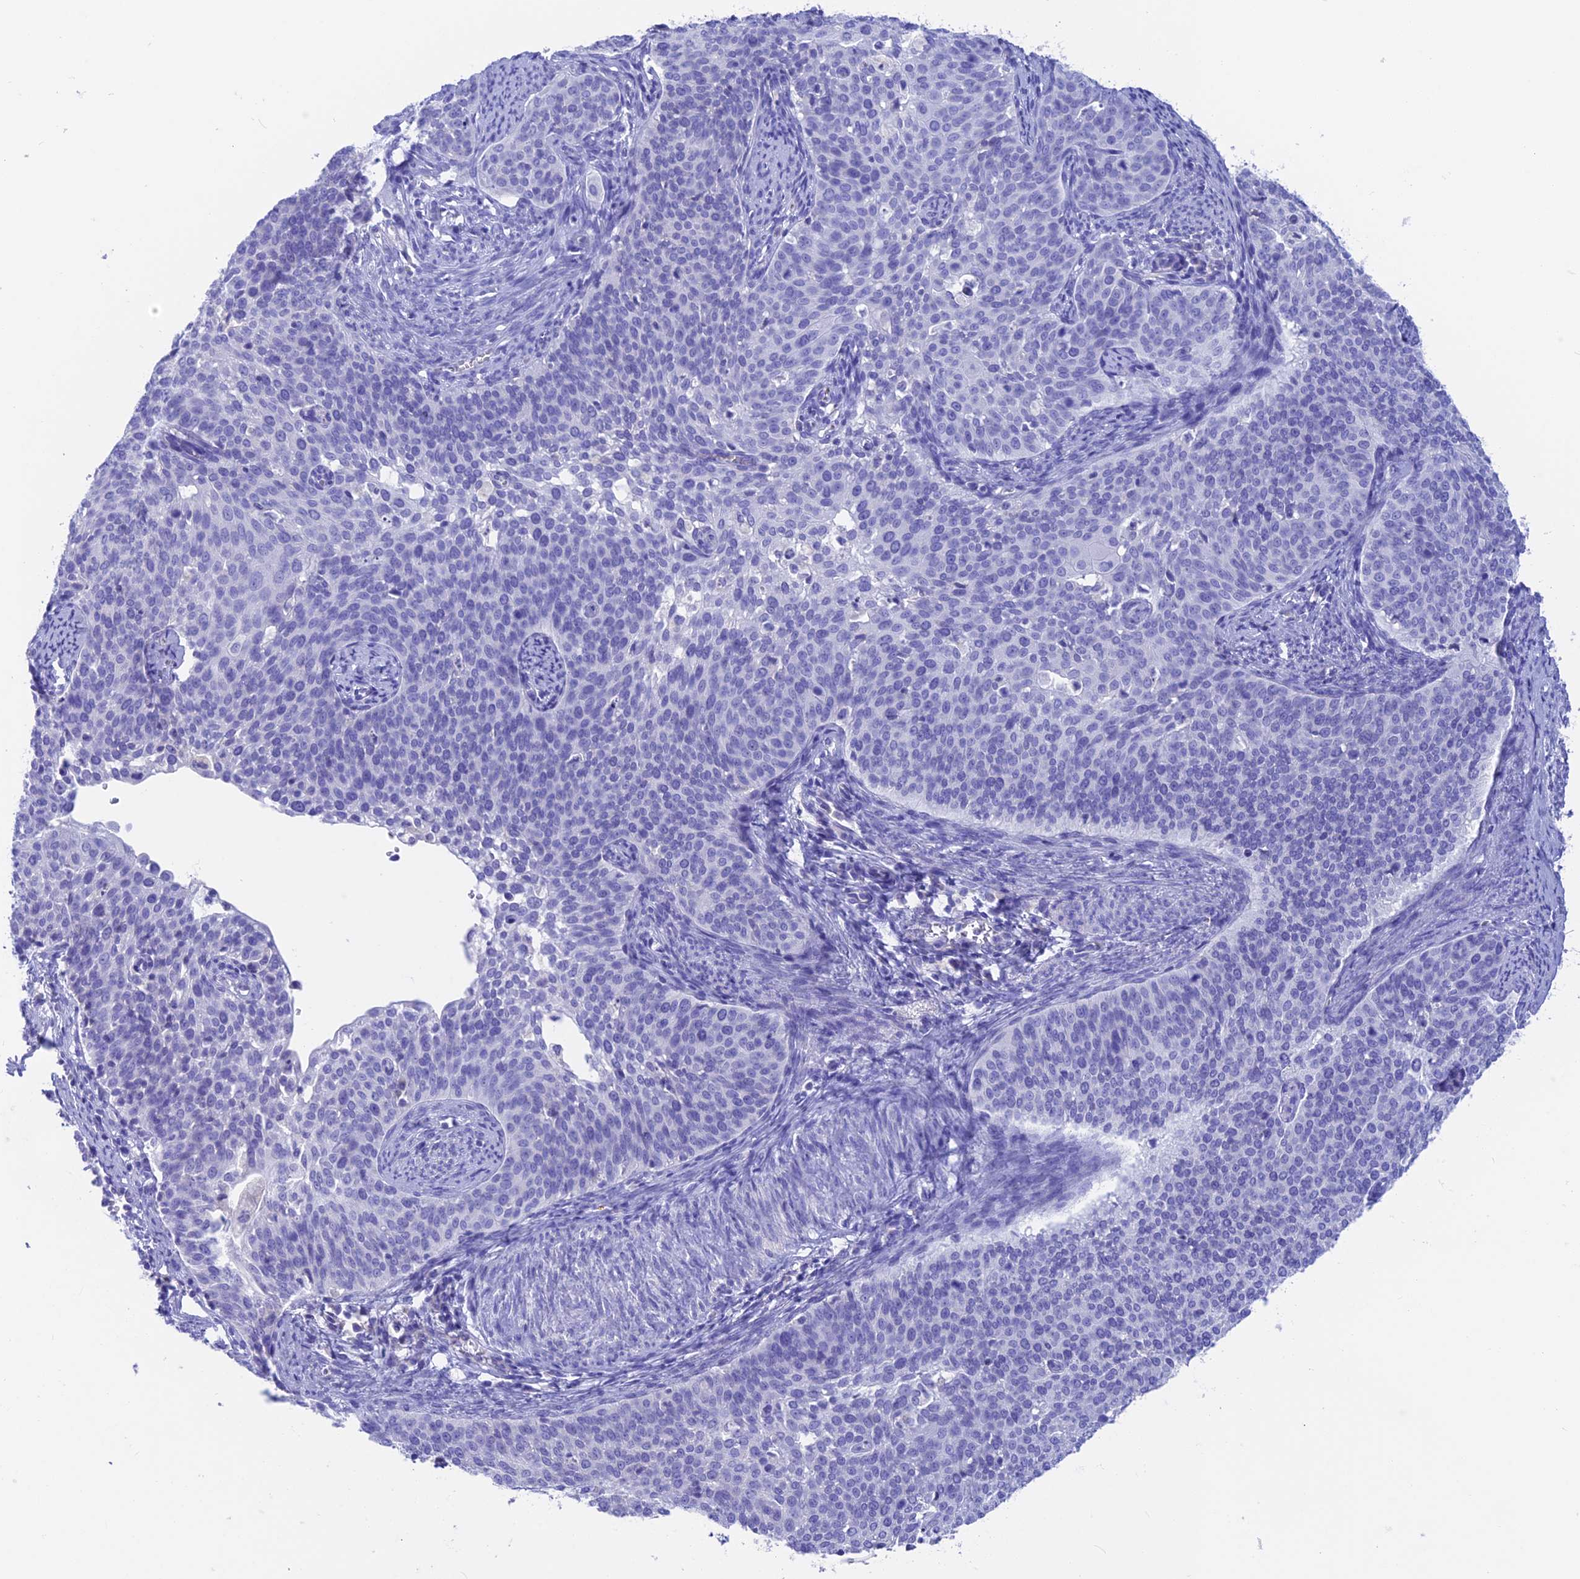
{"staining": {"intensity": "negative", "quantity": "none", "location": "none"}, "tissue": "cervical cancer", "cell_type": "Tumor cells", "image_type": "cancer", "snomed": [{"axis": "morphology", "description": "Squamous cell carcinoma, NOS"}, {"axis": "topography", "description": "Cervix"}], "caption": "This is an immunohistochemistry (IHC) micrograph of squamous cell carcinoma (cervical). There is no expression in tumor cells.", "gene": "GNGT2", "patient": {"sex": "female", "age": 44}}